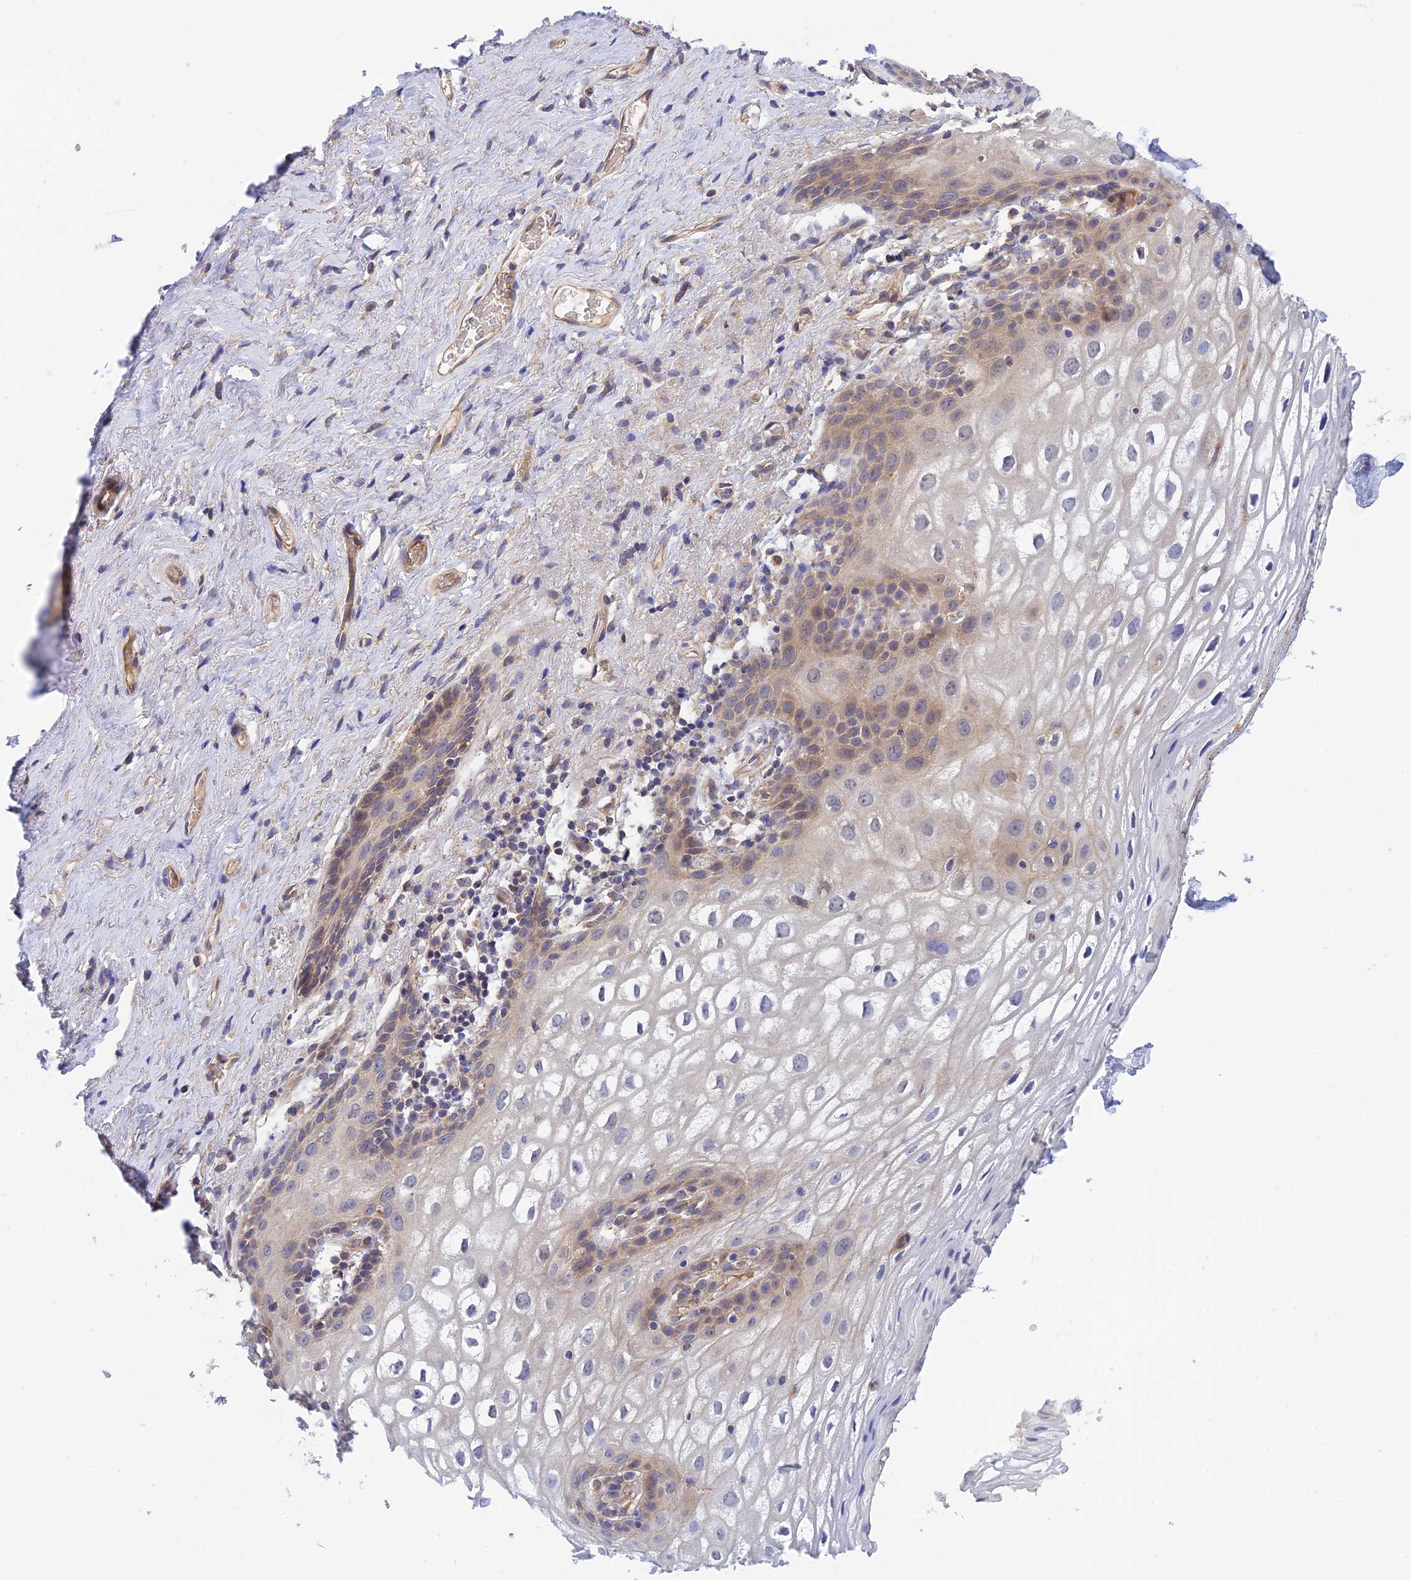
{"staining": {"intensity": "weak", "quantity": "25%-75%", "location": "cytoplasmic/membranous"}, "tissue": "vagina", "cell_type": "Squamous epithelial cells", "image_type": "normal", "snomed": [{"axis": "morphology", "description": "Normal tissue, NOS"}, {"axis": "topography", "description": "Vagina"}, {"axis": "topography", "description": "Peripheral nerve tissue"}], "caption": "Protein expression by immunohistochemistry shows weak cytoplasmic/membranous expression in approximately 25%-75% of squamous epithelial cells in unremarkable vagina. (brown staining indicates protein expression, while blue staining denotes nuclei).", "gene": "RANBP6", "patient": {"sex": "female", "age": 71}}